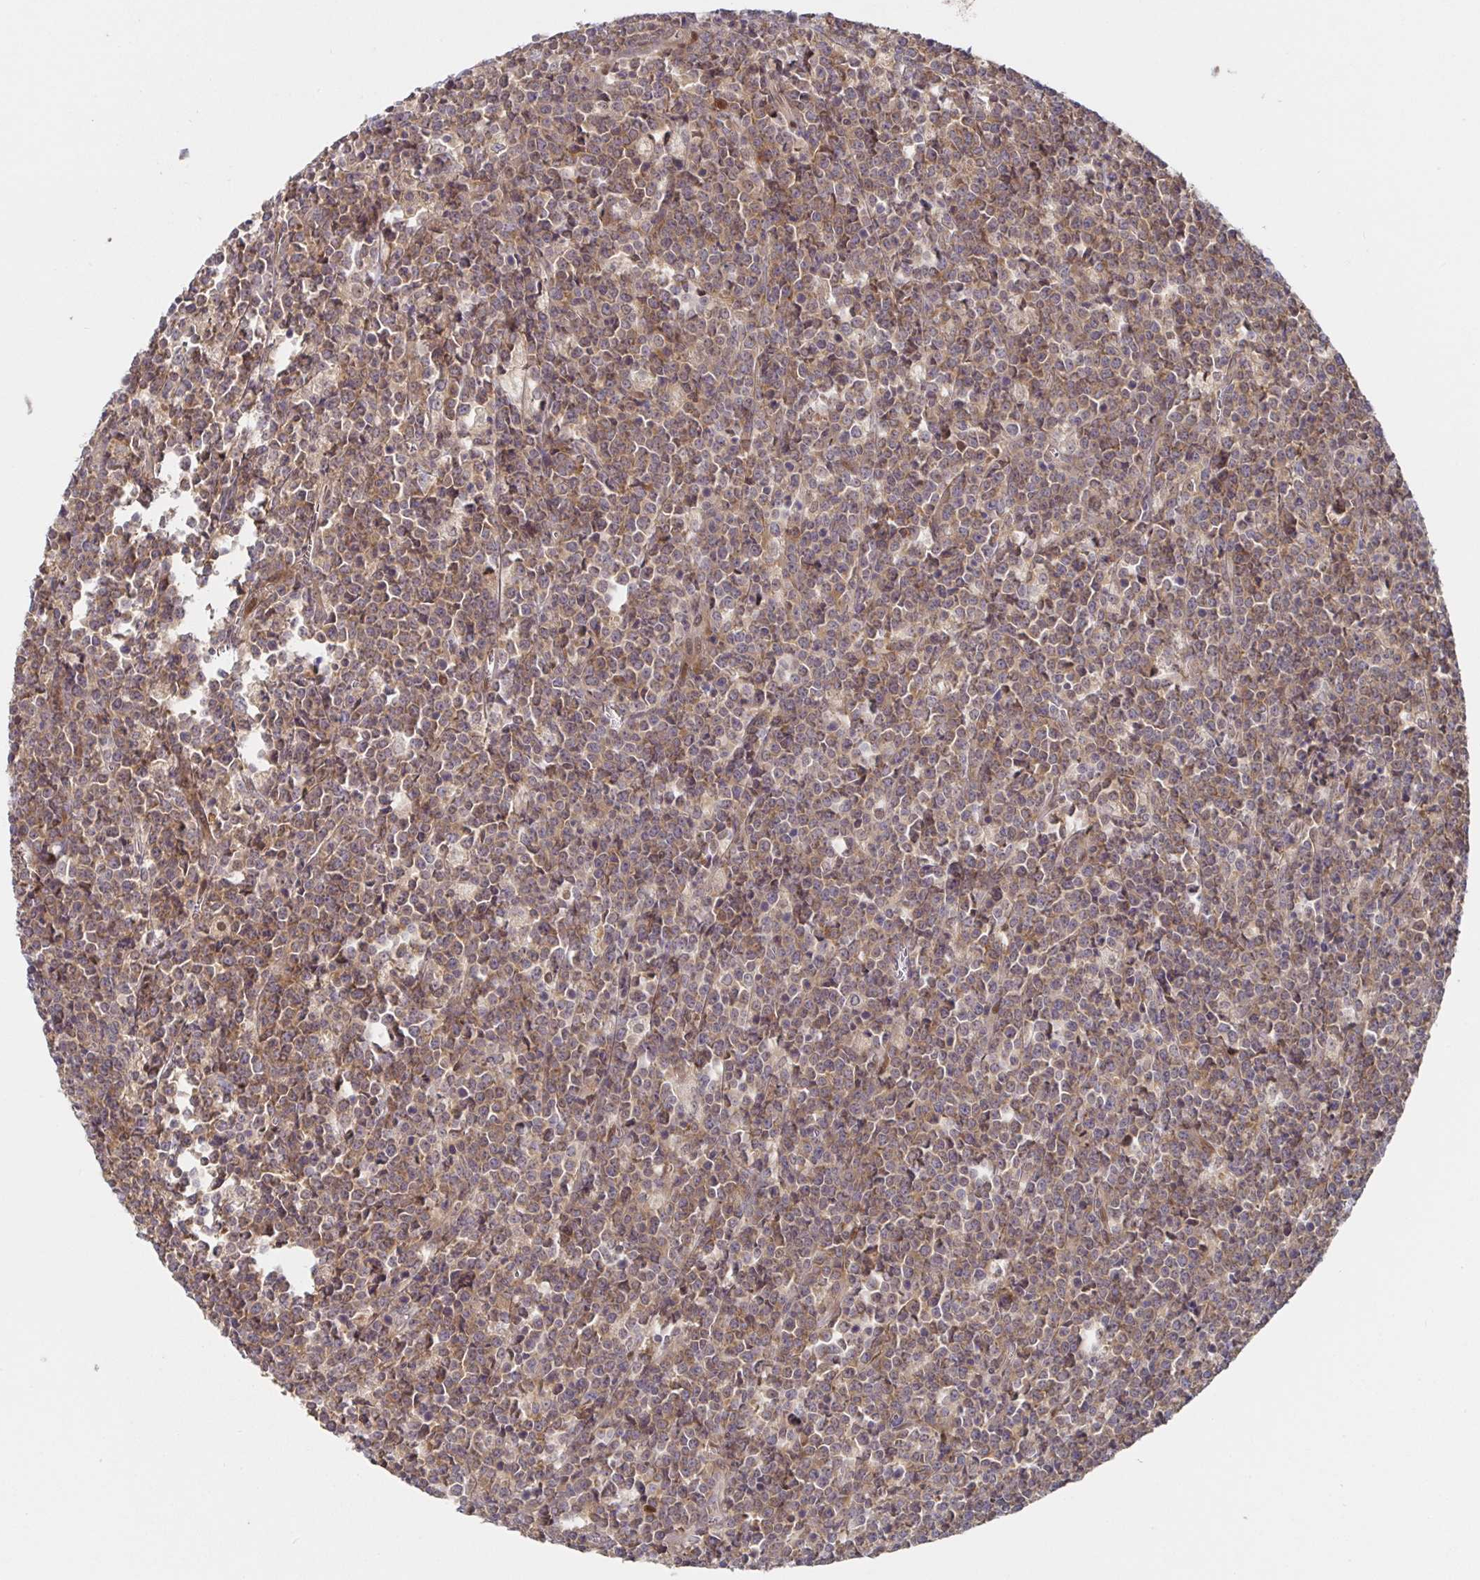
{"staining": {"intensity": "moderate", "quantity": ">75%", "location": "cytoplasmic/membranous"}, "tissue": "lymphoma", "cell_type": "Tumor cells", "image_type": "cancer", "snomed": [{"axis": "morphology", "description": "Malignant lymphoma, non-Hodgkin's type, High grade"}, {"axis": "topography", "description": "Small intestine"}], "caption": "Immunohistochemistry staining of lymphoma, which demonstrates medium levels of moderate cytoplasmic/membranous expression in approximately >75% of tumor cells indicating moderate cytoplasmic/membranous protein positivity. The staining was performed using DAB (3,3'-diaminobenzidine) (brown) for protein detection and nuclei were counterstained in hematoxylin (blue).", "gene": "AACS", "patient": {"sex": "female", "age": 56}}